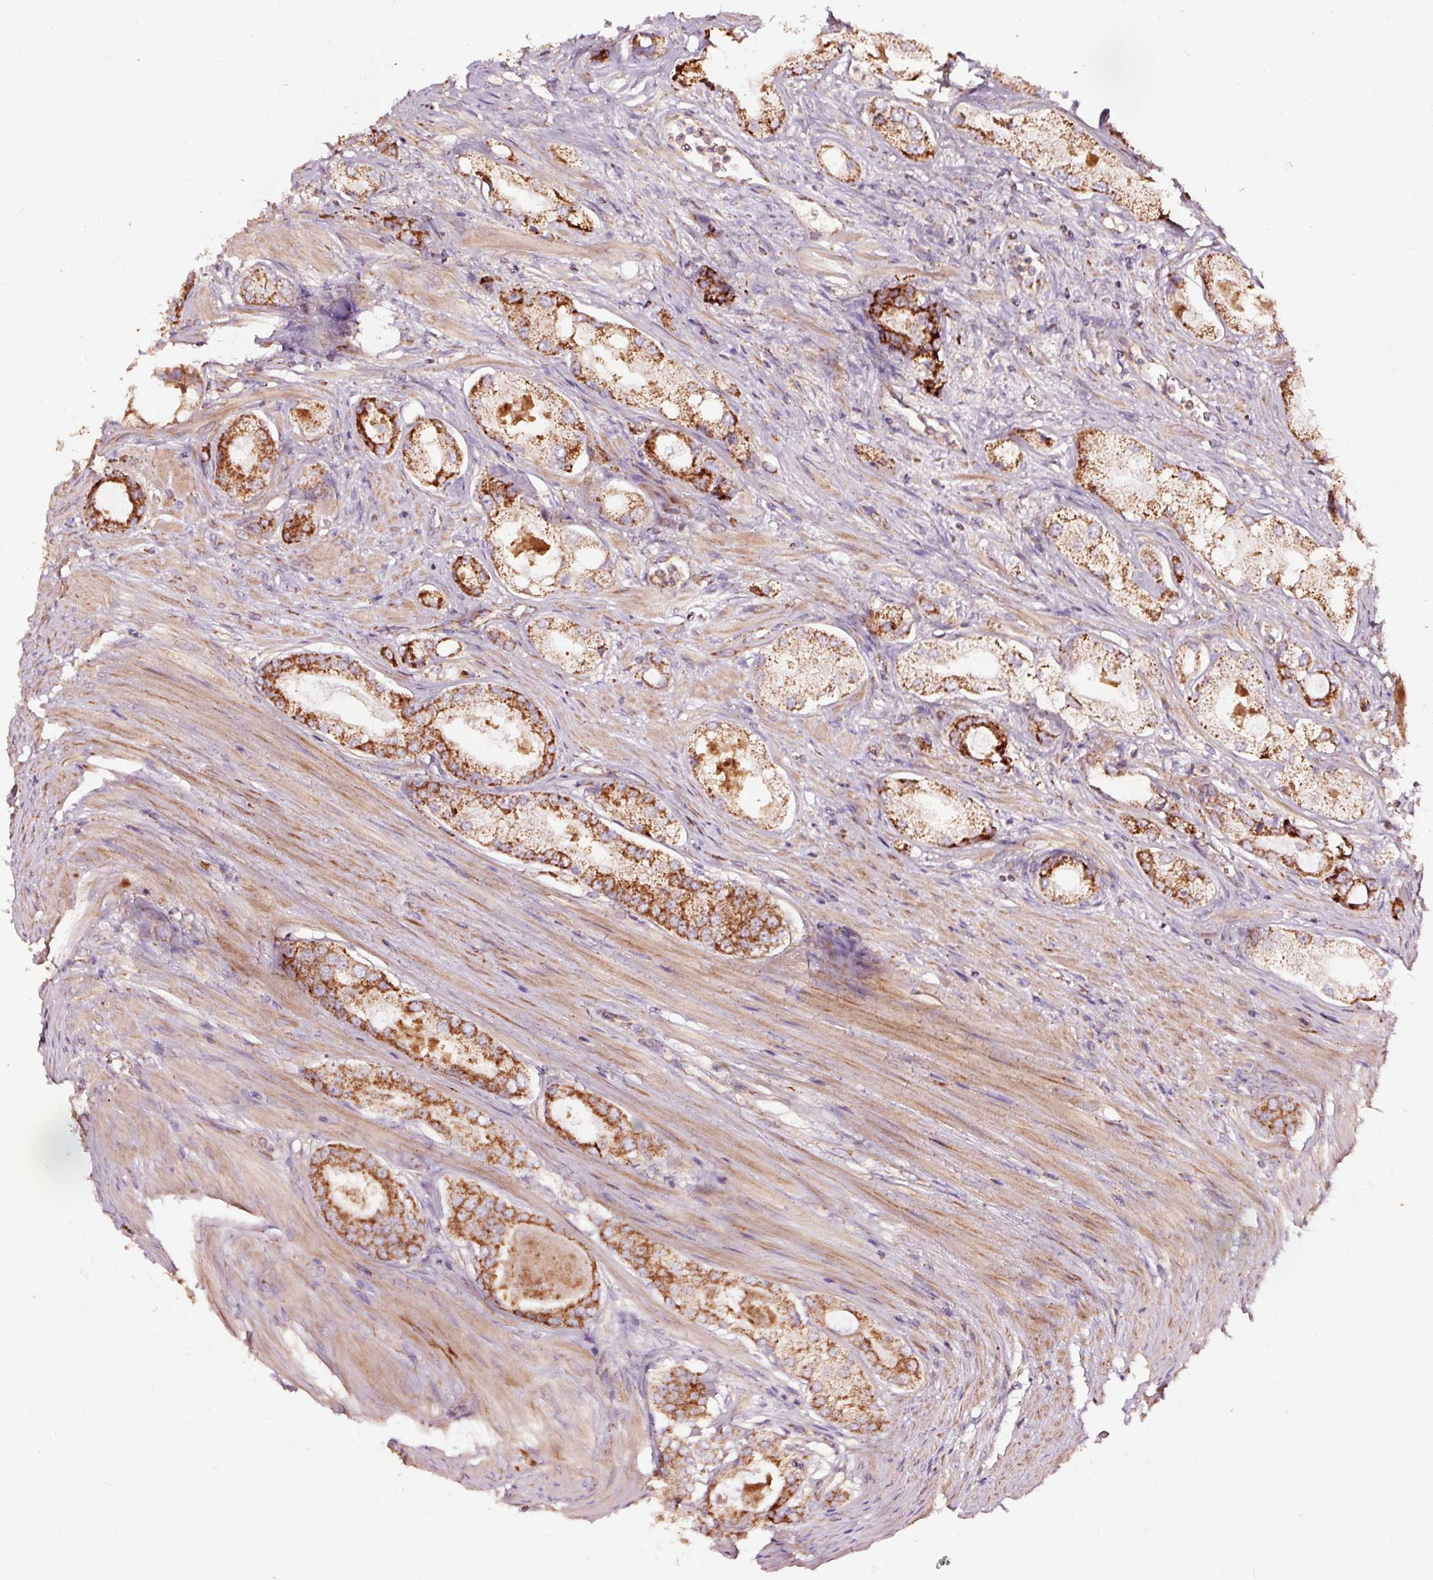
{"staining": {"intensity": "strong", "quantity": ">75%", "location": "cytoplasmic/membranous"}, "tissue": "prostate cancer", "cell_type": "Tumor cells", "image_type": "cancer", "snomed": [{"axis": "morphology", "description": "Adenocarcinoma, Low grade"}, {"axis": "topography", "description": "Prostate"}], "caption": "A brown stain shows strong cytoplasmic/membranous staining of a protein in prostate cancer tumor cells.", "gene": "TPM1", "patient": {"sex": "male", "age": 68}}